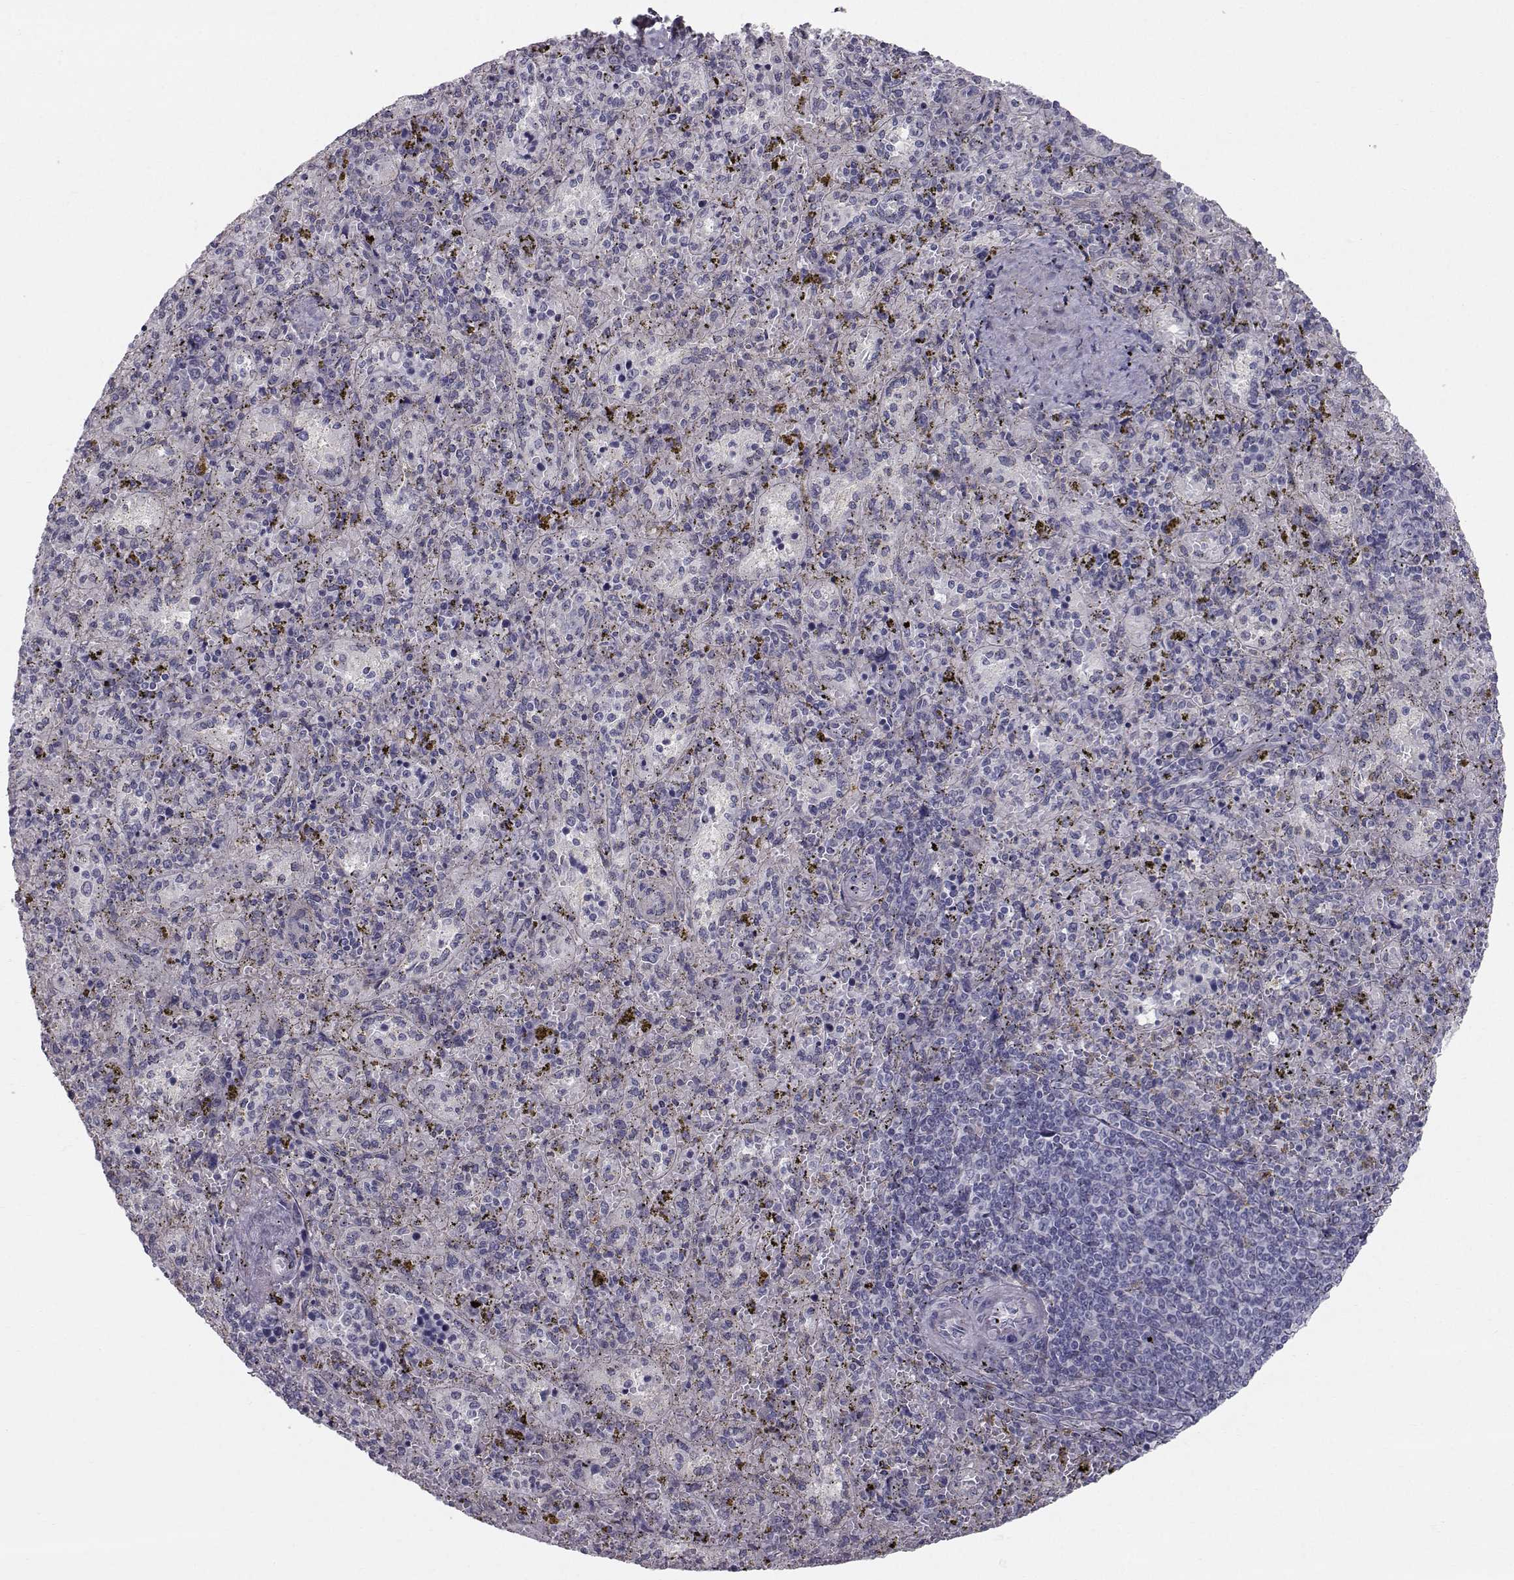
{"staining": {"intensity": "negative", "quantity": "none", "location": "none"}, "tissue": "spleen", "cell_type": "Cells in red pulp", "image_type": "normal", "snomed": [{"axis": "morphology", "description": "Normal tissue, NOS"}, {"axis": "topography", "description": "Spleen"}], "caption": "Spleen was stained to show a protein in brown. There is no significant positivity in cells in red pulp.", "gene": "SPDYE4", "patient": {"sex": "female", "age": 50}}